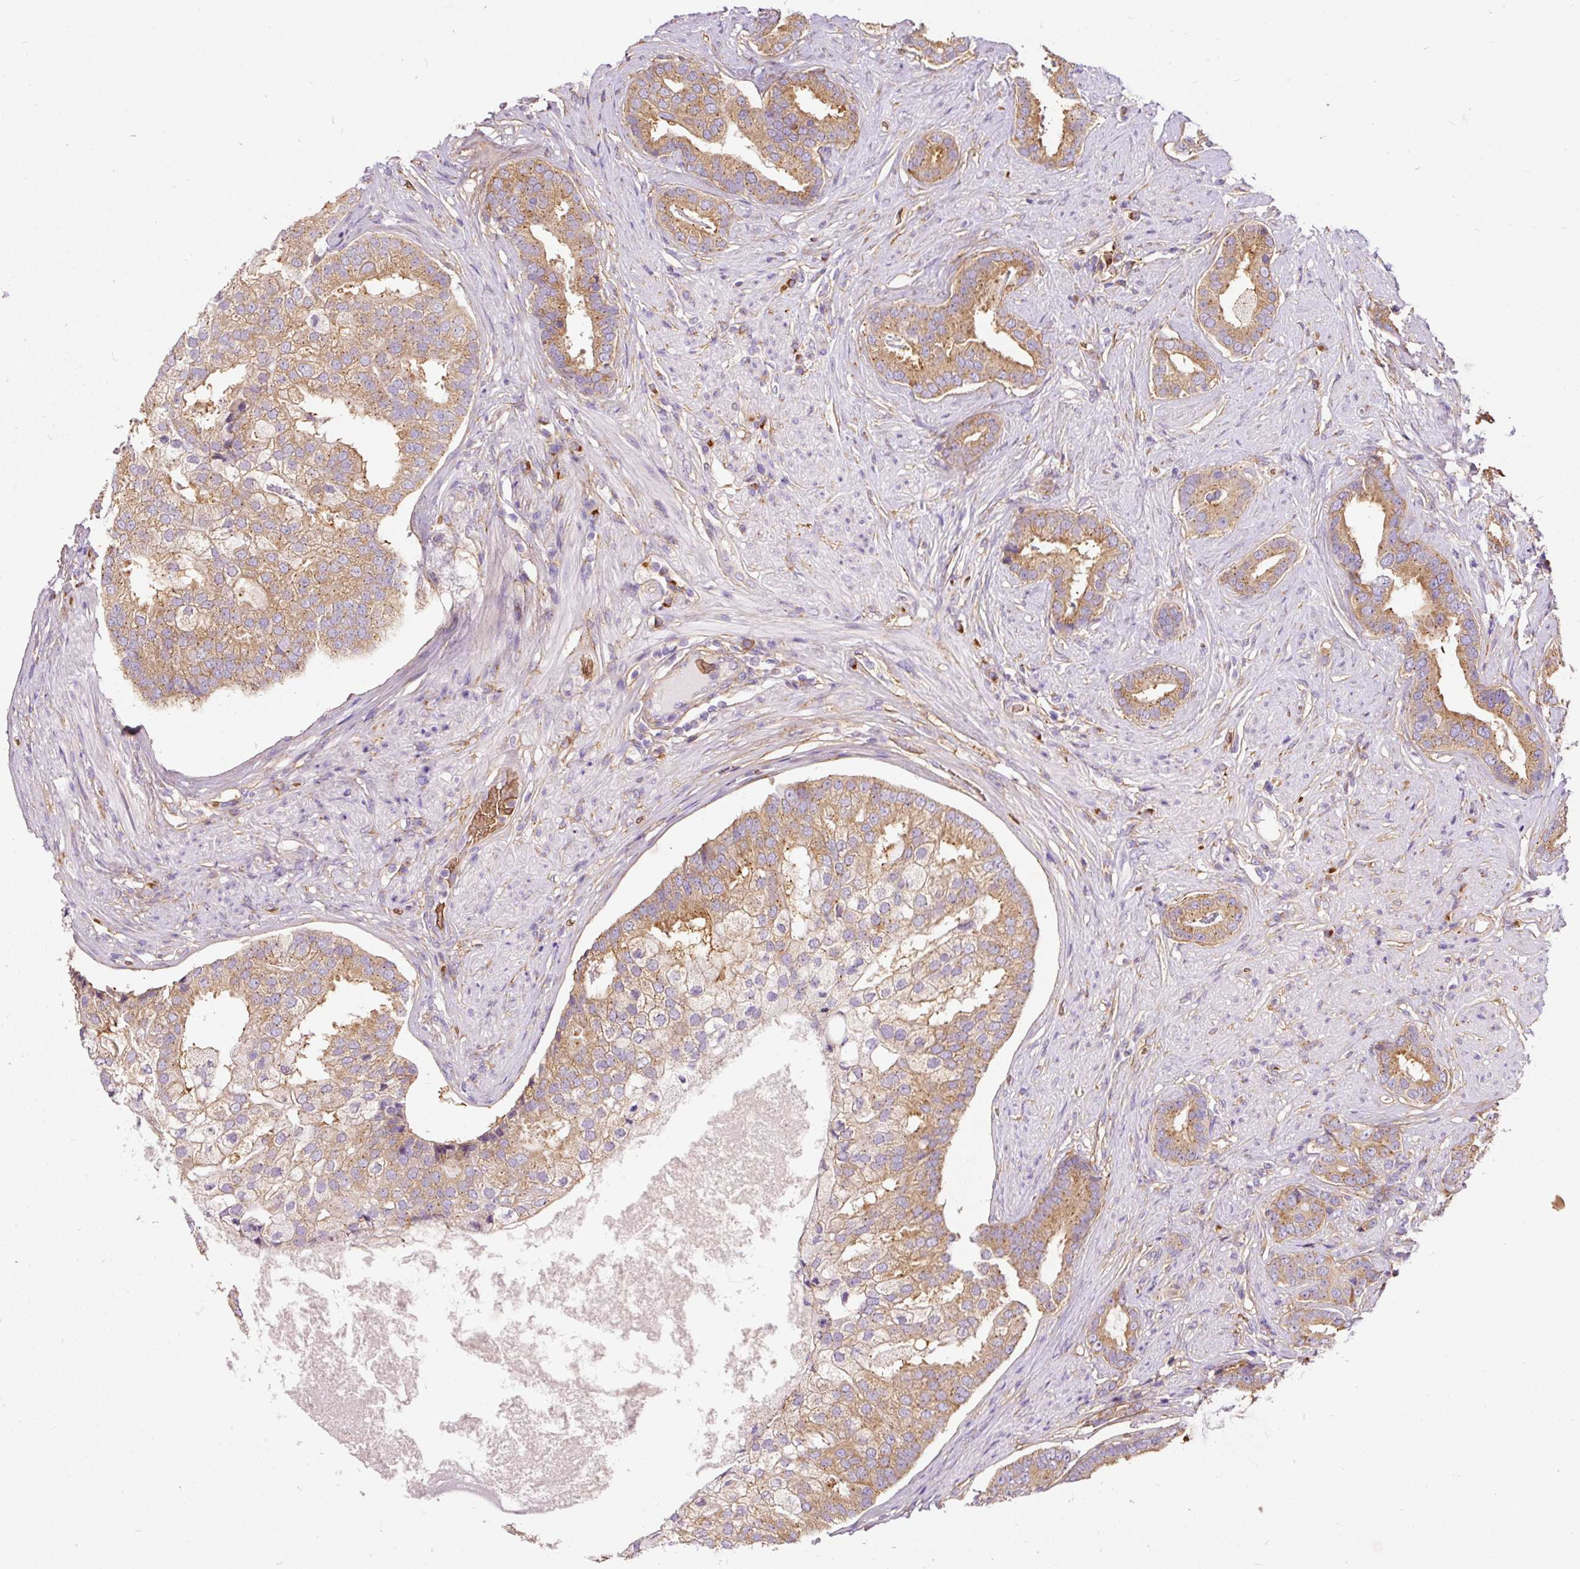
{"staining": {"intensity": "moderate", "quantity": ">75%", "location": "cytoplasmic/membranous"}, "tissue": "prostate cancer", "cell_type": "Tumor cells", "image_type": "cancer", "snomed": [{"axis": "morphology", "description": "Adenocarcinoma, High grade"}, {"axis": "topography", "description": "Prostate"}], "caption": "Immunohistochemistry (DAB (3,3'-diaminobenzidine)) staining of prostate cancer (high-grade adenocarcinoma) displays moderate cytoplasmic/membranous protein positivity in about >75% of tumor cells.", "gene": "PRRC2A", "patient": {"sex": "male", "age": 55}}